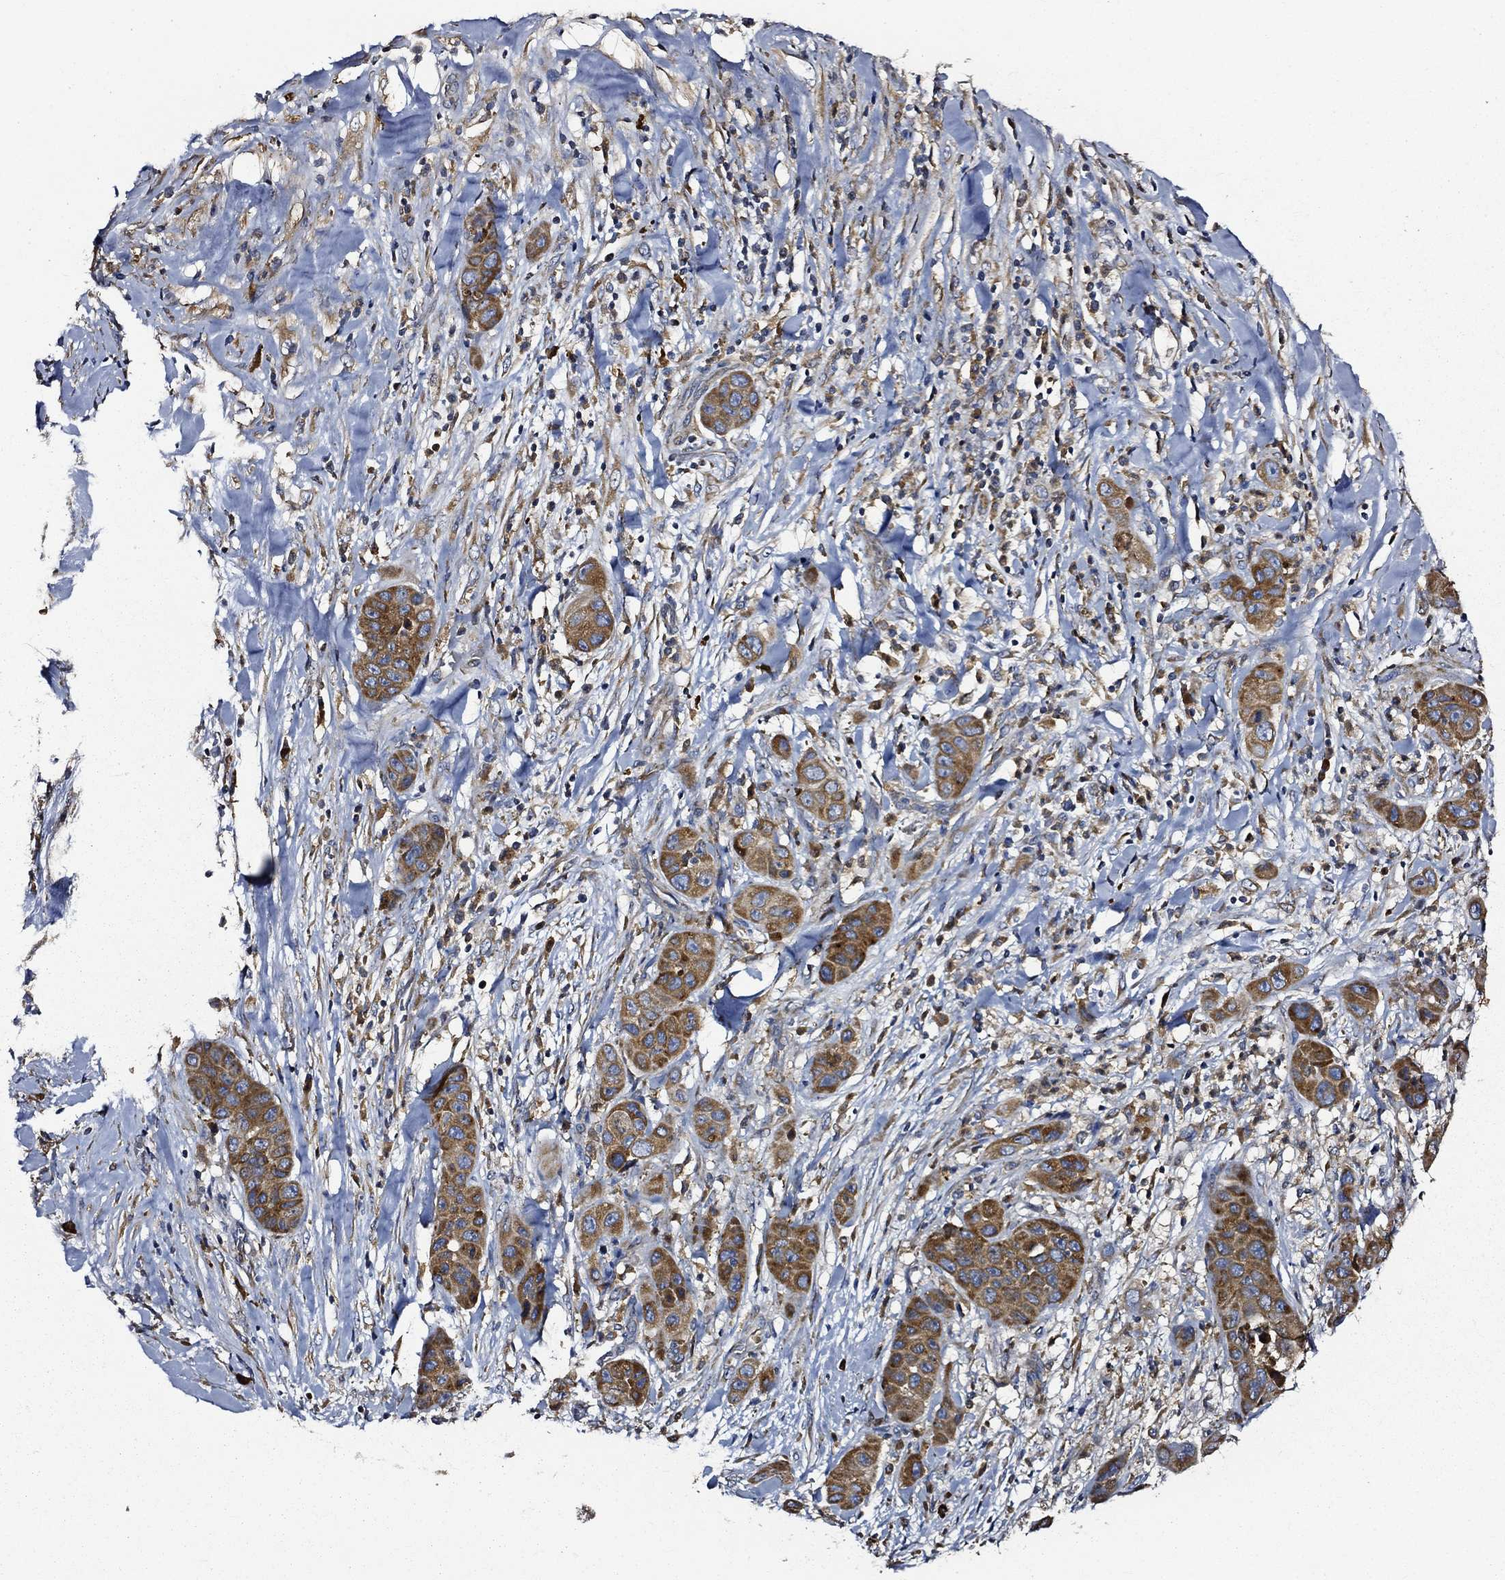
{"staining": {"intensity": "strong", "quantity": ">75%", "location": "cytoplasmic/membranous"}, "tissue": "liver cancer", "cell_type": "Tumor cells", "image_type": "cancer", "snomed": [{"axis": "morphology", "description": "Cholangiocarcinoma"}, {"axis": "topography", "description": "Liver"}], "caption": "A photomicrograph of human cholangiocarcinoma (liver) stained for a protein reveals strong cytoplasmic/membranous brown staining in tumor cells.", "gene": "PRDX4", "patient": {"sex": "female", "age": 52}}